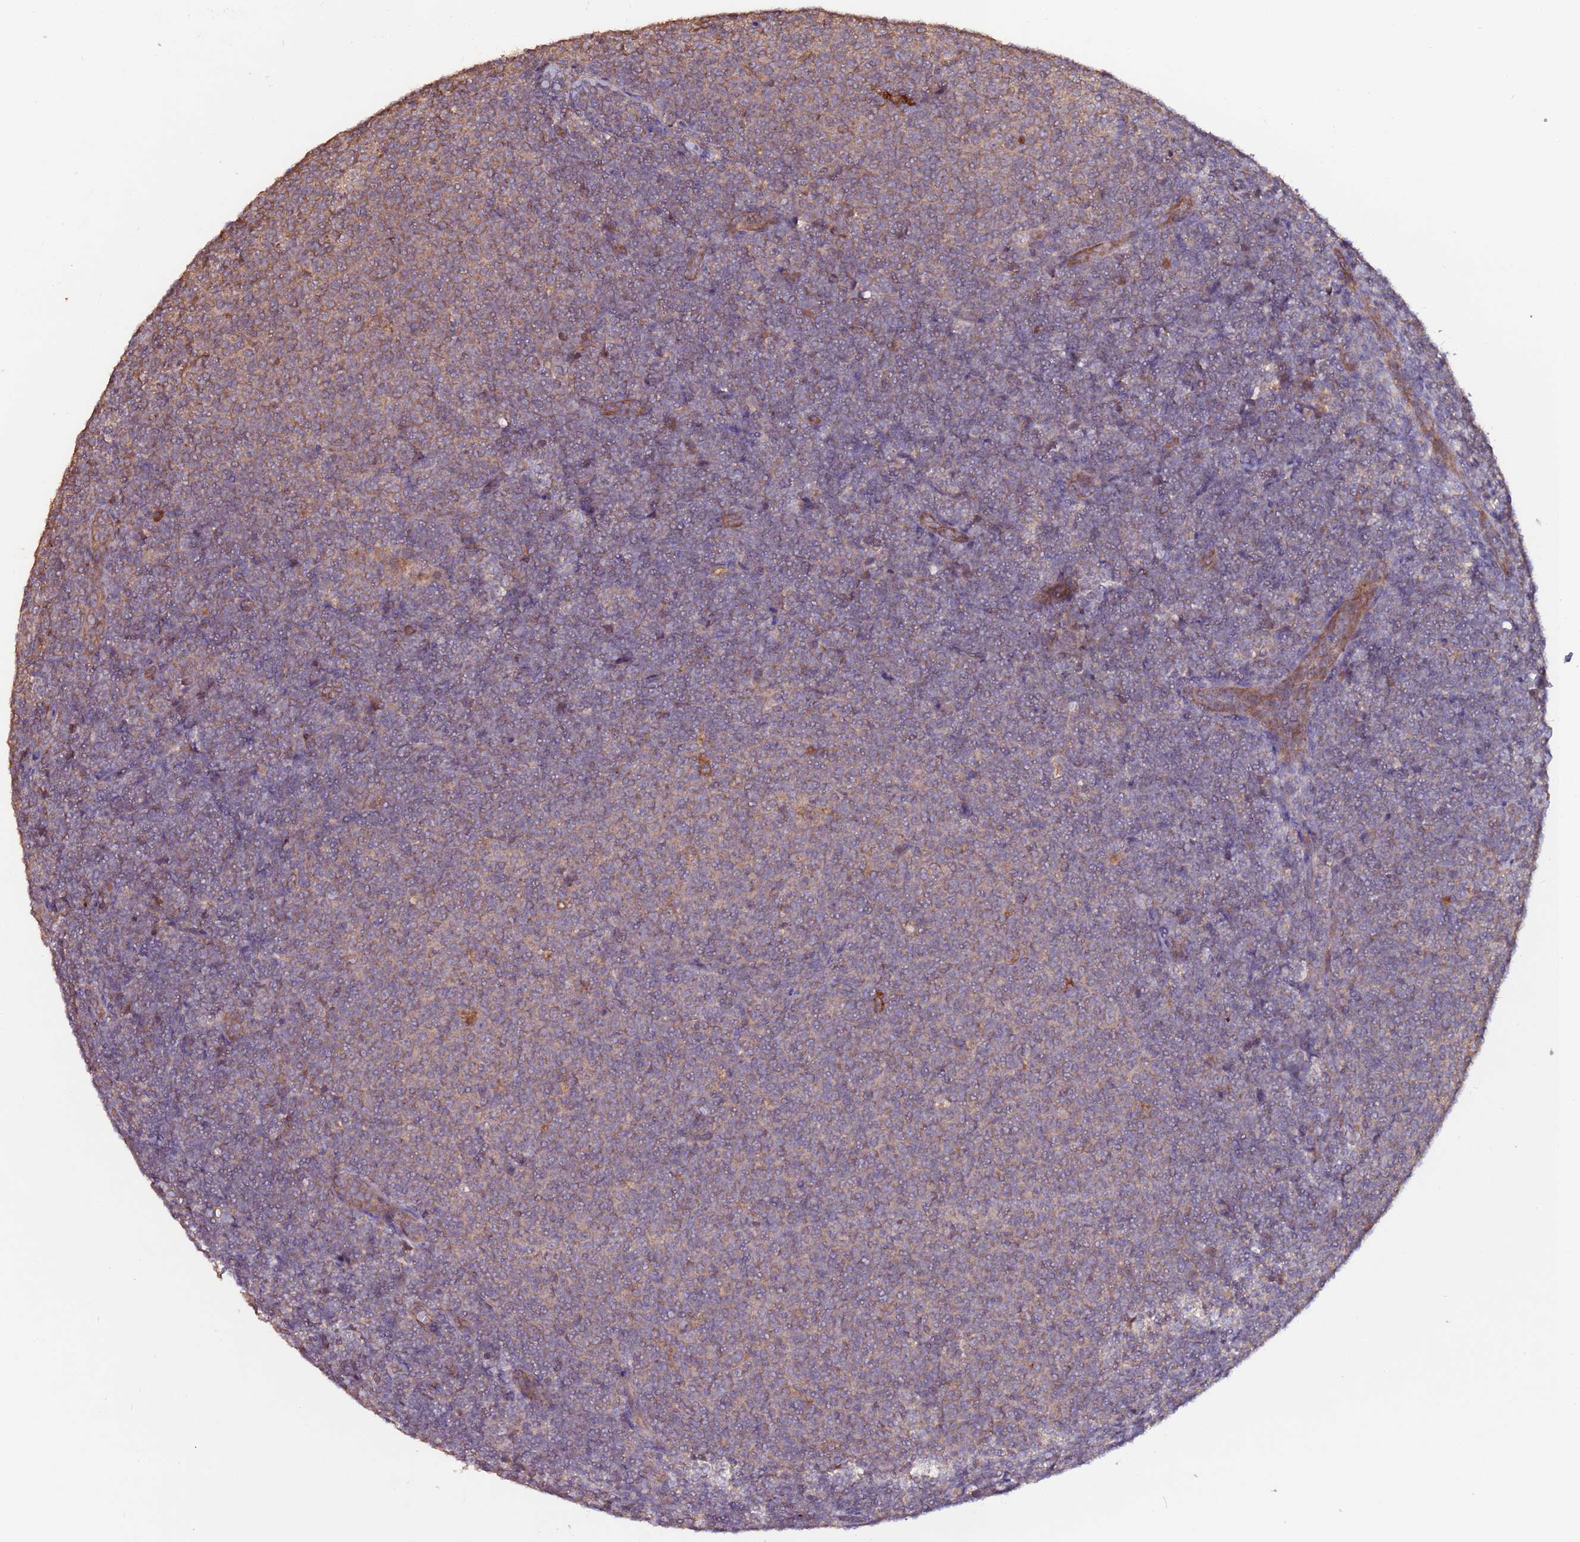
{"staining": {"intensity": "weak", "quantity": "<25%", "location": "cytoplasmic/membranous"}, "tissue": "lymphoma", "cell_type": "Tumor cells", "image_type": "cancer", "snomed": [{"axis": "morphology", "description": "Malignant lymphoma, non-Hodgkin's type, Low grade"}, {"axis": "topography", "description": "Lymph node"}], "caption": "The micrograph shows no staining of tumor cells in malignant lymphoma, non-Hodgkin's type (low-grade).", "gene": "RPS15A", "patient": {"sex": "male", "age": 66}}